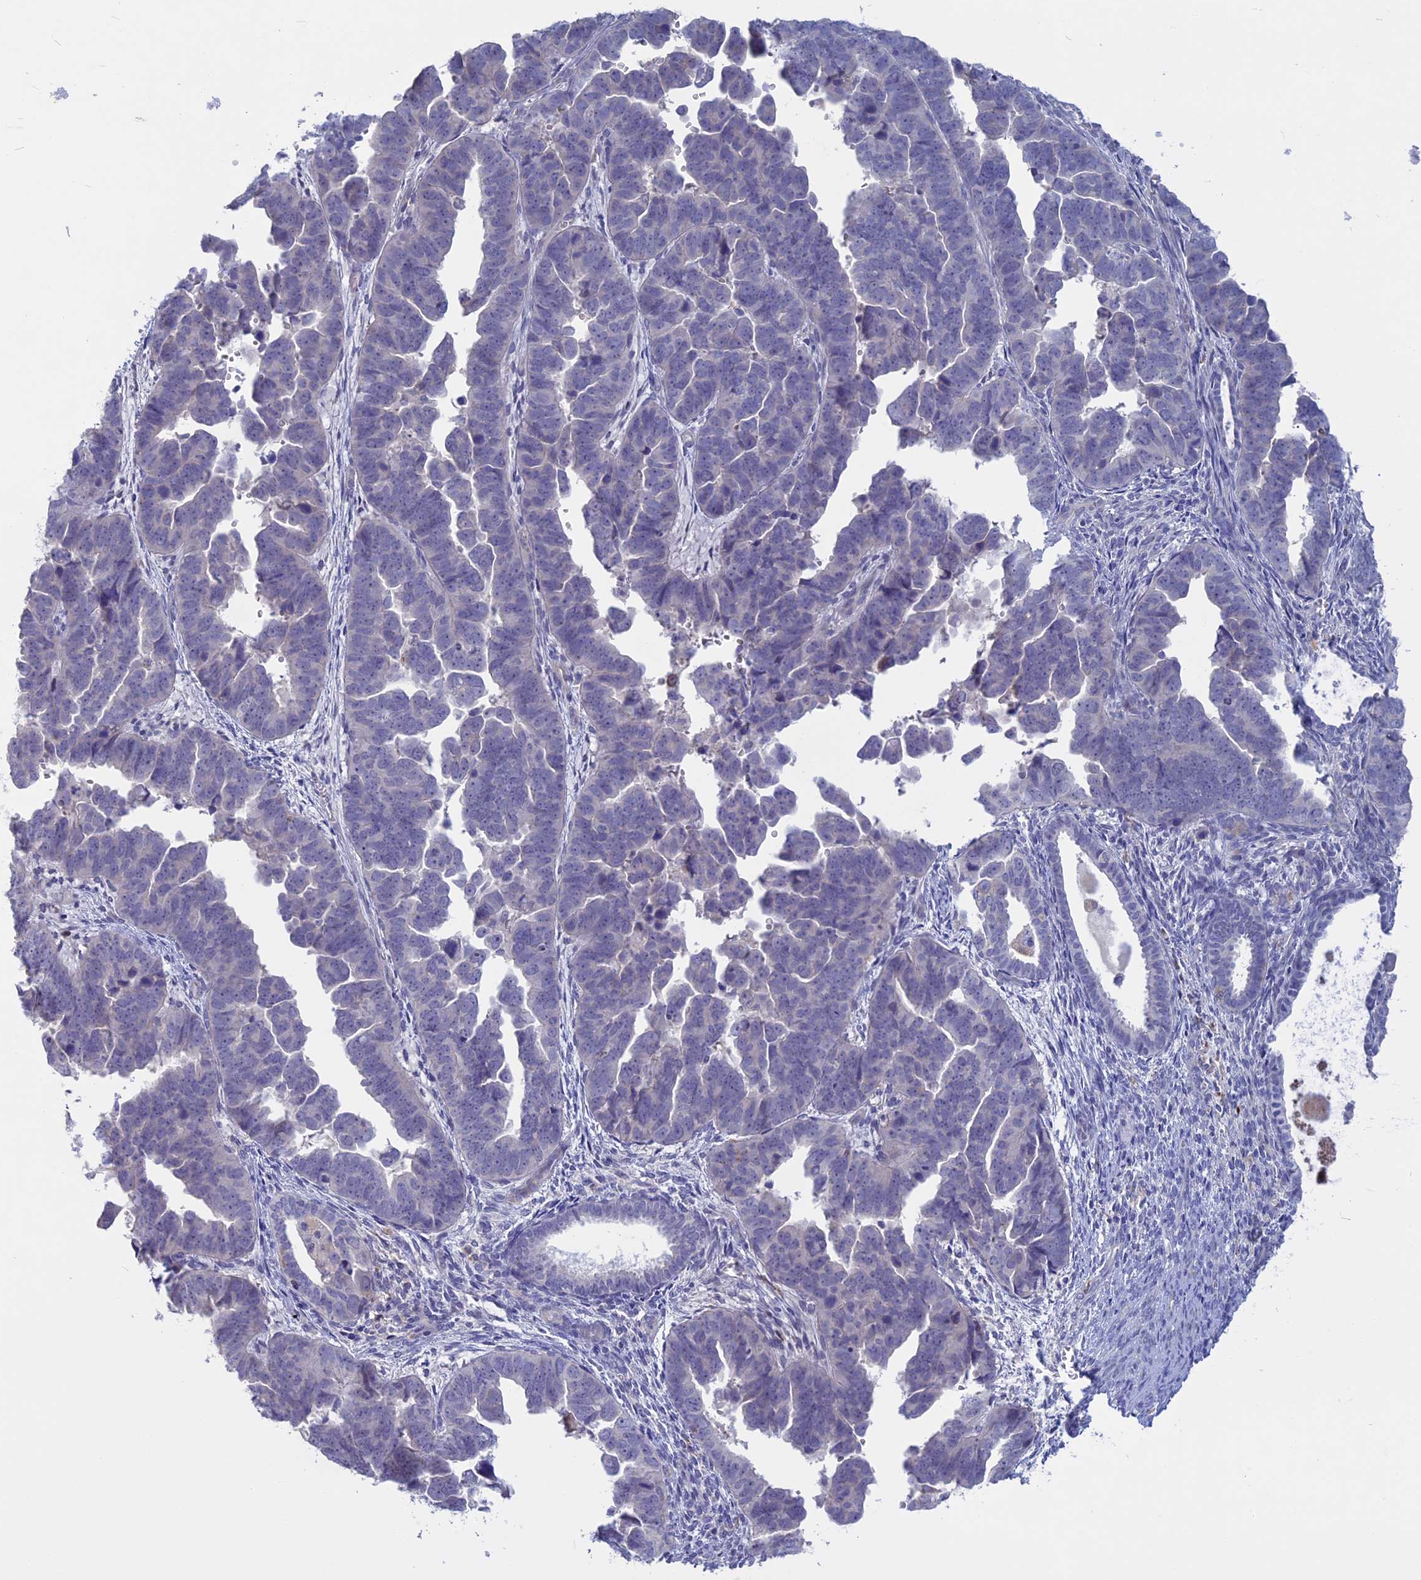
{"staining": {"intensity": "negative", "quantity": "none", "location": "none"}, "tissue": "endometrial cancer", "cell_type": "Tumor cells", "image_type": "cancer", "snomed": [{"axis": "morphology", "description": "Adenocarcinoma, NOS"}, {"axis": "topography", "description": "Endometrium"}], "caption": "This micrograph is of endometrial cancer stained with IHC to label a protein in brown with the nuclei are counter-stained blue. There is no positivity in tumor cells.", "gene": "SLC2A6", "patient": {"sex": "female", "age": 75}}